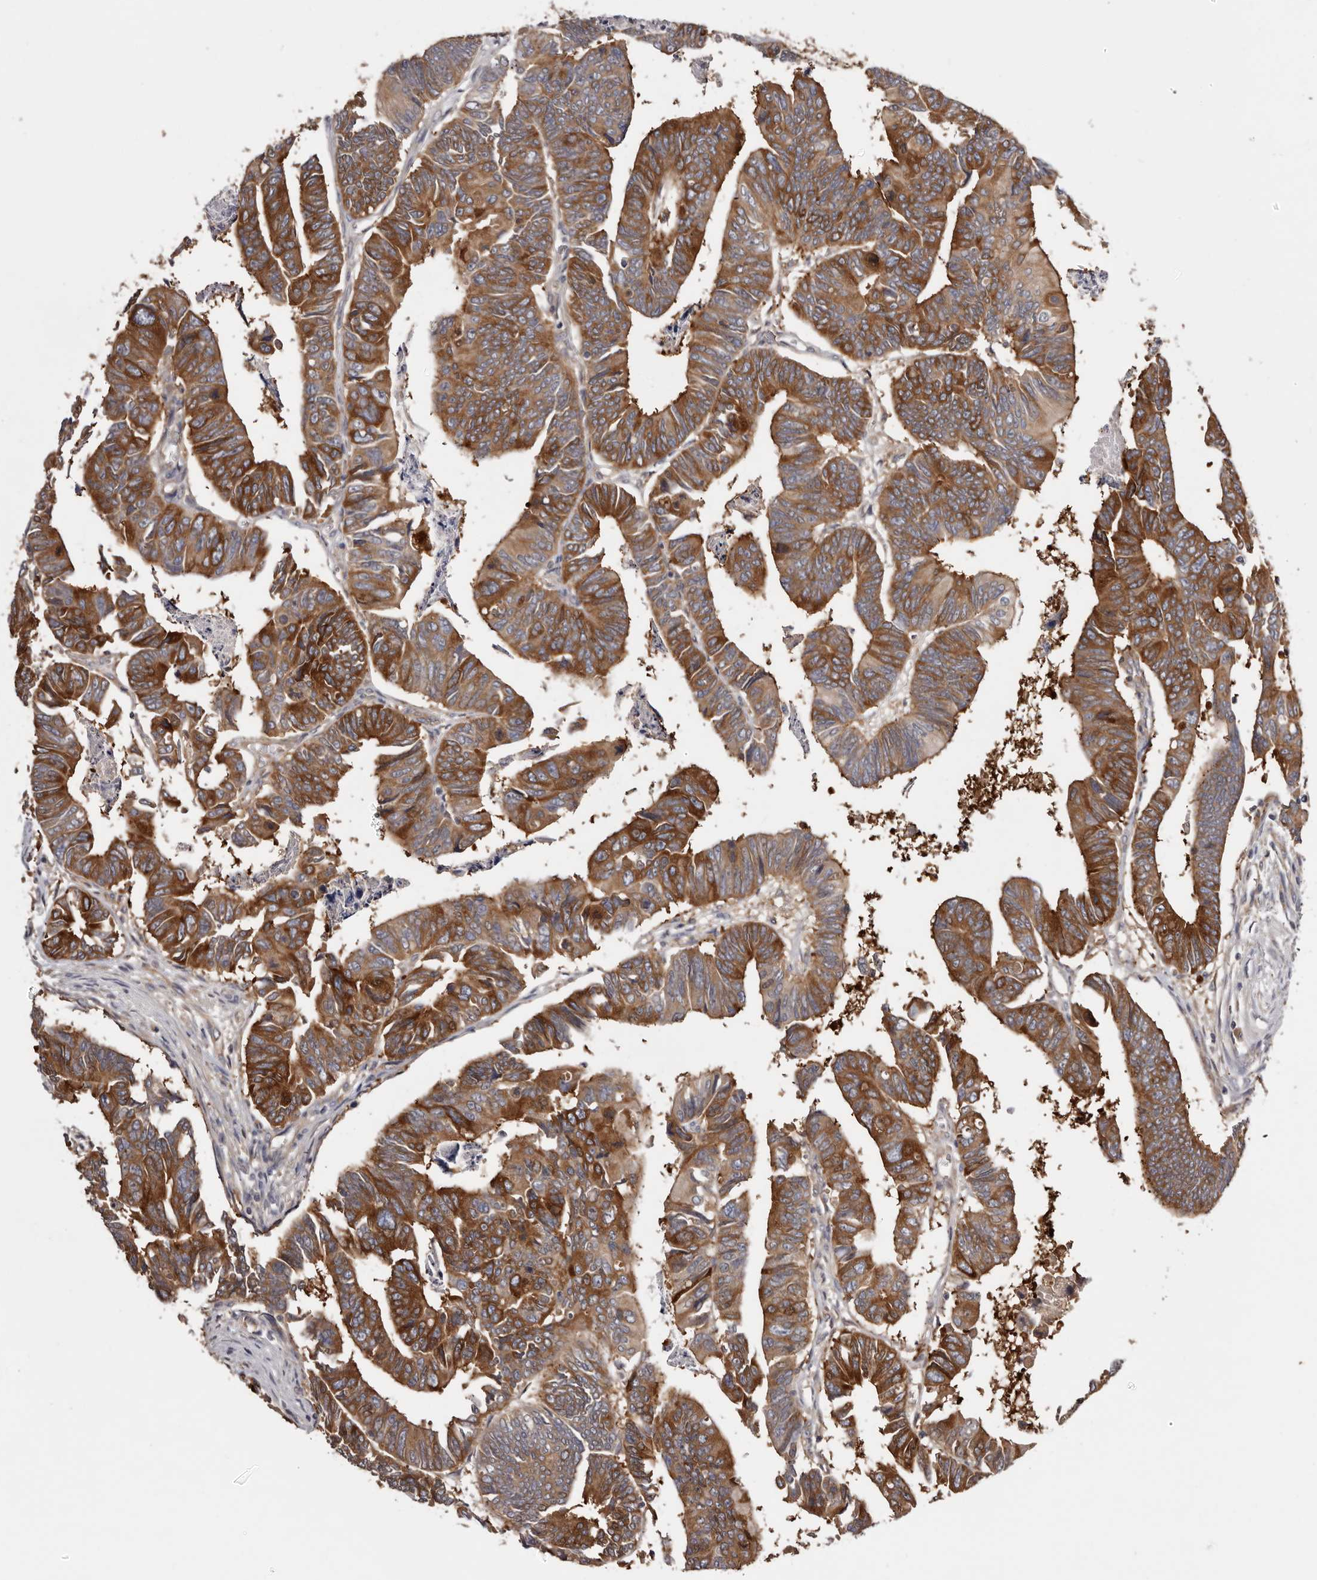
{"staining": {"intensity": "strong", "quantity": ">75%", "location": "cytoplasmic/membranous"}, "tissue": "colorectal cancer", "cell_type": "Tumor cells", "image_type": "cancer", "snomed": [{"axis": "morphology", "description": "Adenocarcinoma, NOS"}, {"axis": "topography", "description": "Rectum"}], "caption": "The image demonstrates staining of colorectal cancer, revealing strong cytoplasmic/membranous protein expression (brown color) within tumor cells.", "gene": "LTV1", "patient": {"sex": "female", "age": 65}}